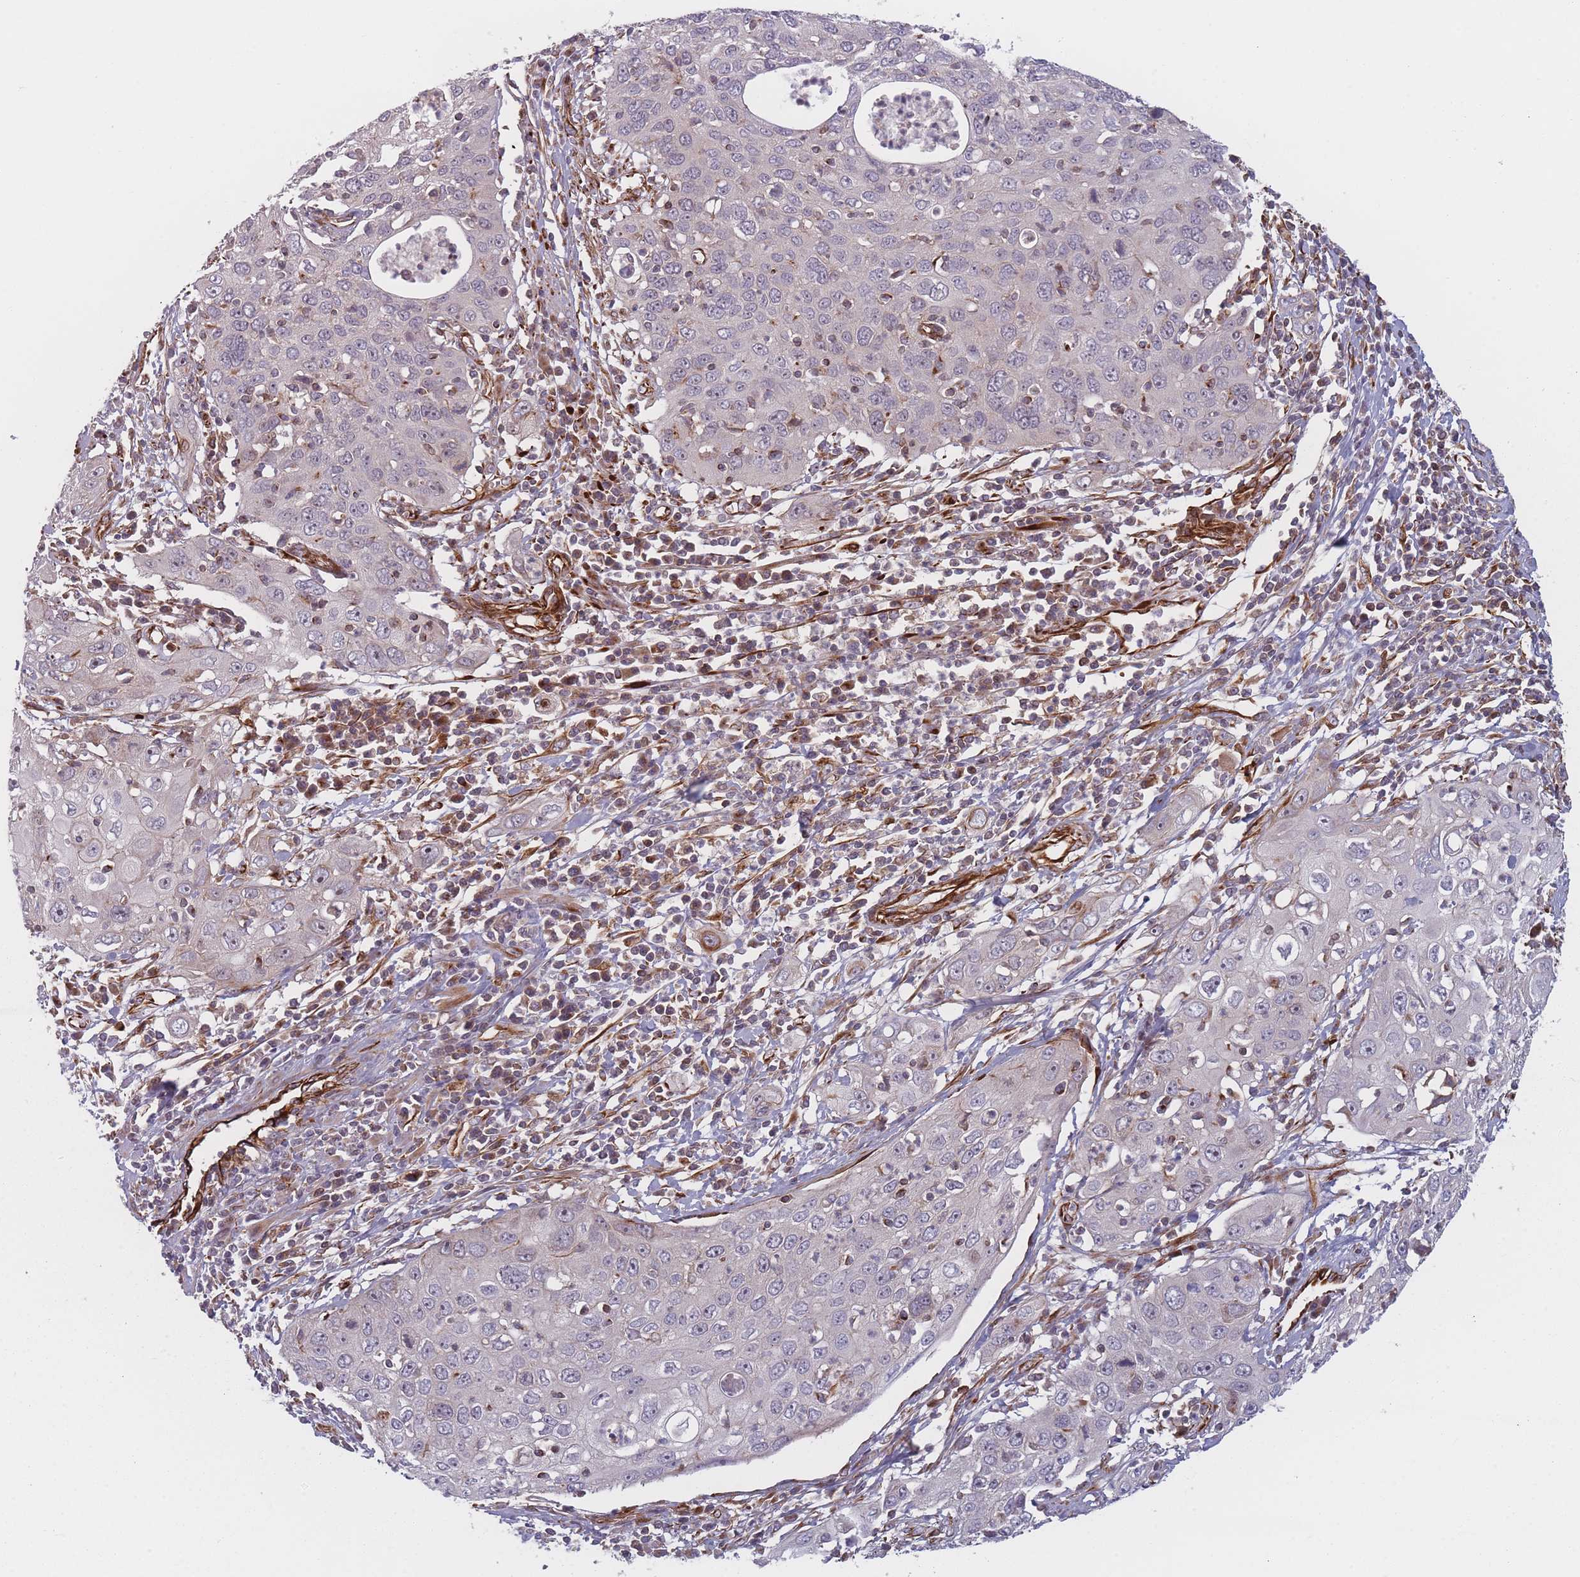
{"staining": {"intensity": "negative", "quantity": "none", "location": "none"}, "tissue": "cervical cancer", "cell_type": "Tumor cells", "image_type": "cancer", "snomed": [{"axis": "morphology", "description": "Squamous cell carcinoma, NOS"}, {"axis": "topography", "description": "Cervix"}], "caption": "Immunohistochemistry image of cervical cancer (squamous cell carcinoma) stained for a protein (brown), which demonstrates no staining in tumor cells.", "gene": "EEF1AKMT2", "patient": {"sex": "female", "age": 36}}